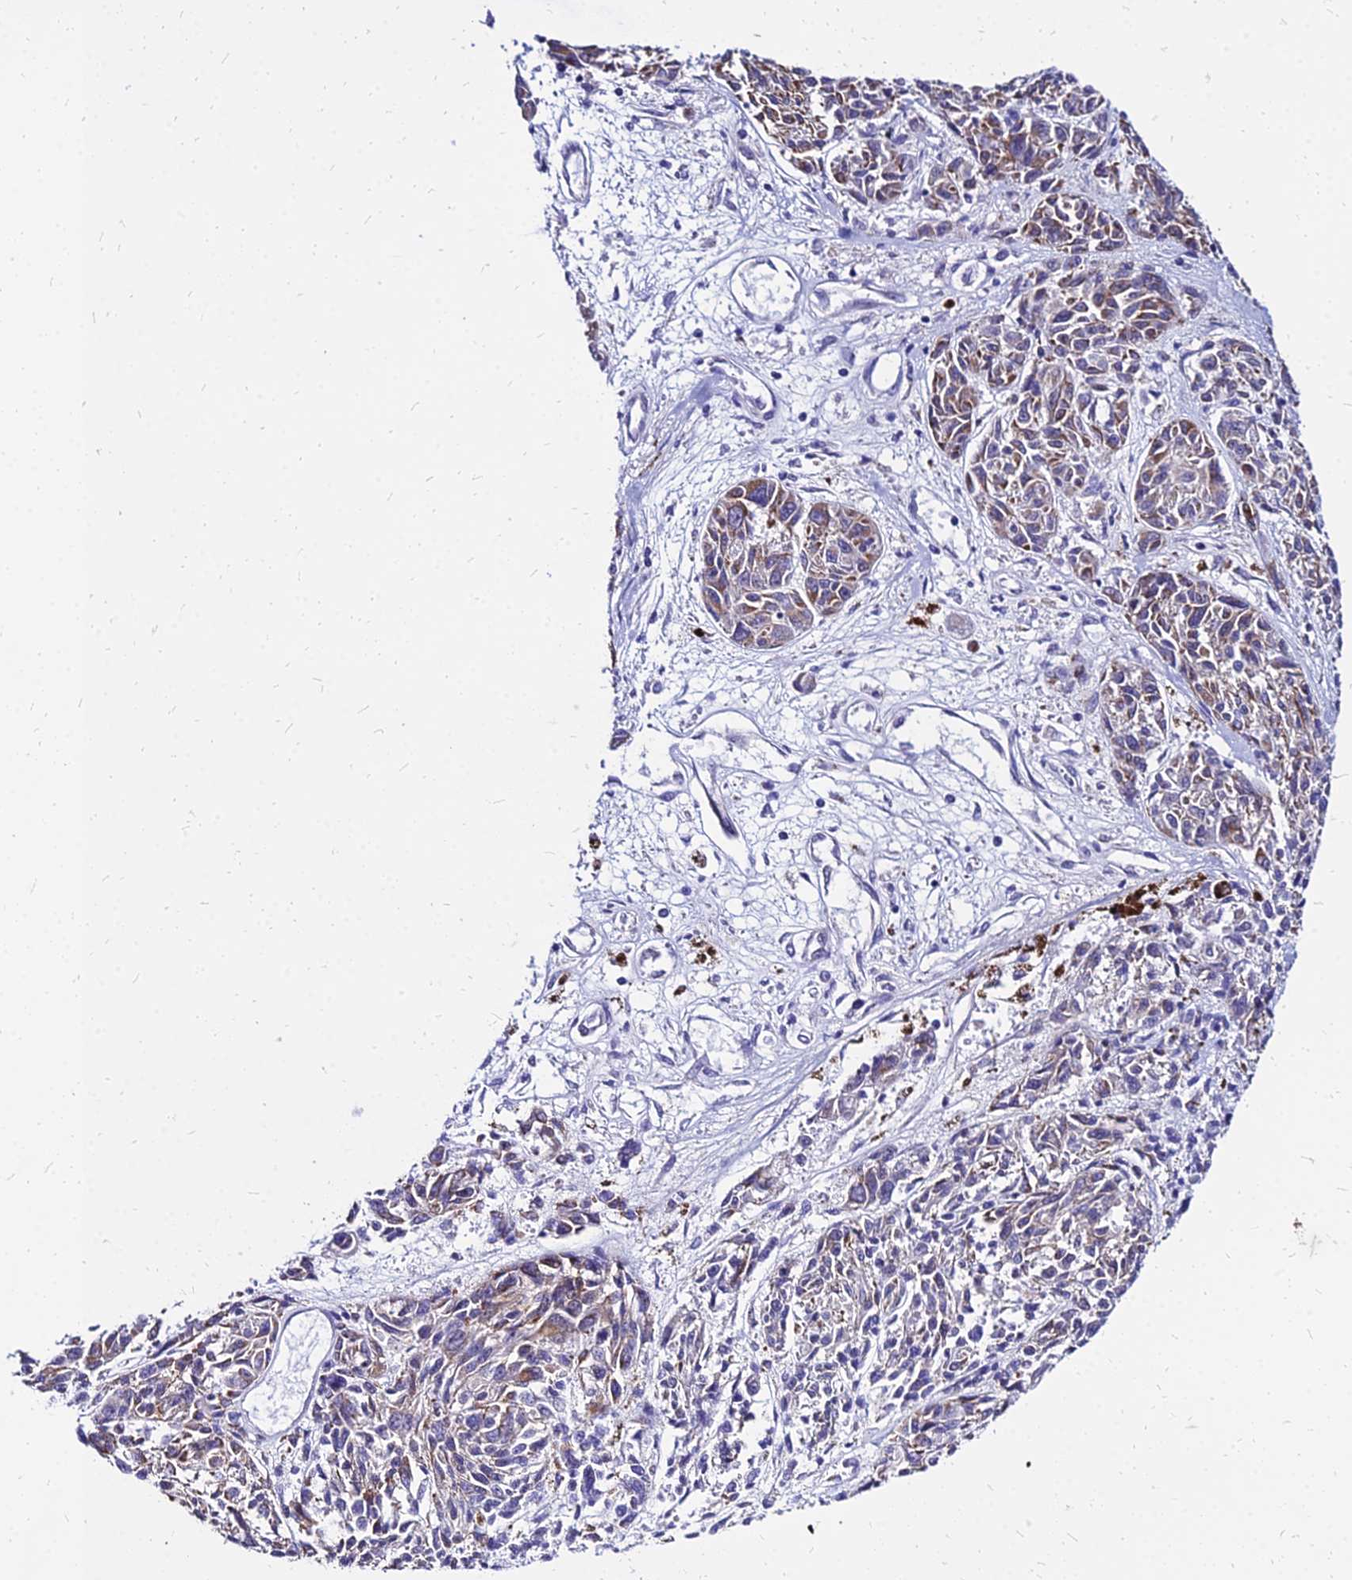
{"staining": {"intensity": "weak", "quantity": ">75%", "location": "cytoplasmic/membranous"}, "tissue": "melanoma", "cell_type": "Tumor cells", "image_type": "cancer", "snomed": [{"axis": "morphology", "description": "Malignant melanoma, NOS"}, {"axis": "topography", "description": "Skin"}], "caption": "Human melanoma stained for a protein (brown) displays weak cytoplasmic/membranous positive staining in about >75% of tumor cells.", "gene": "YEATS2", "patient": {"sex": "male", "age": 53}}